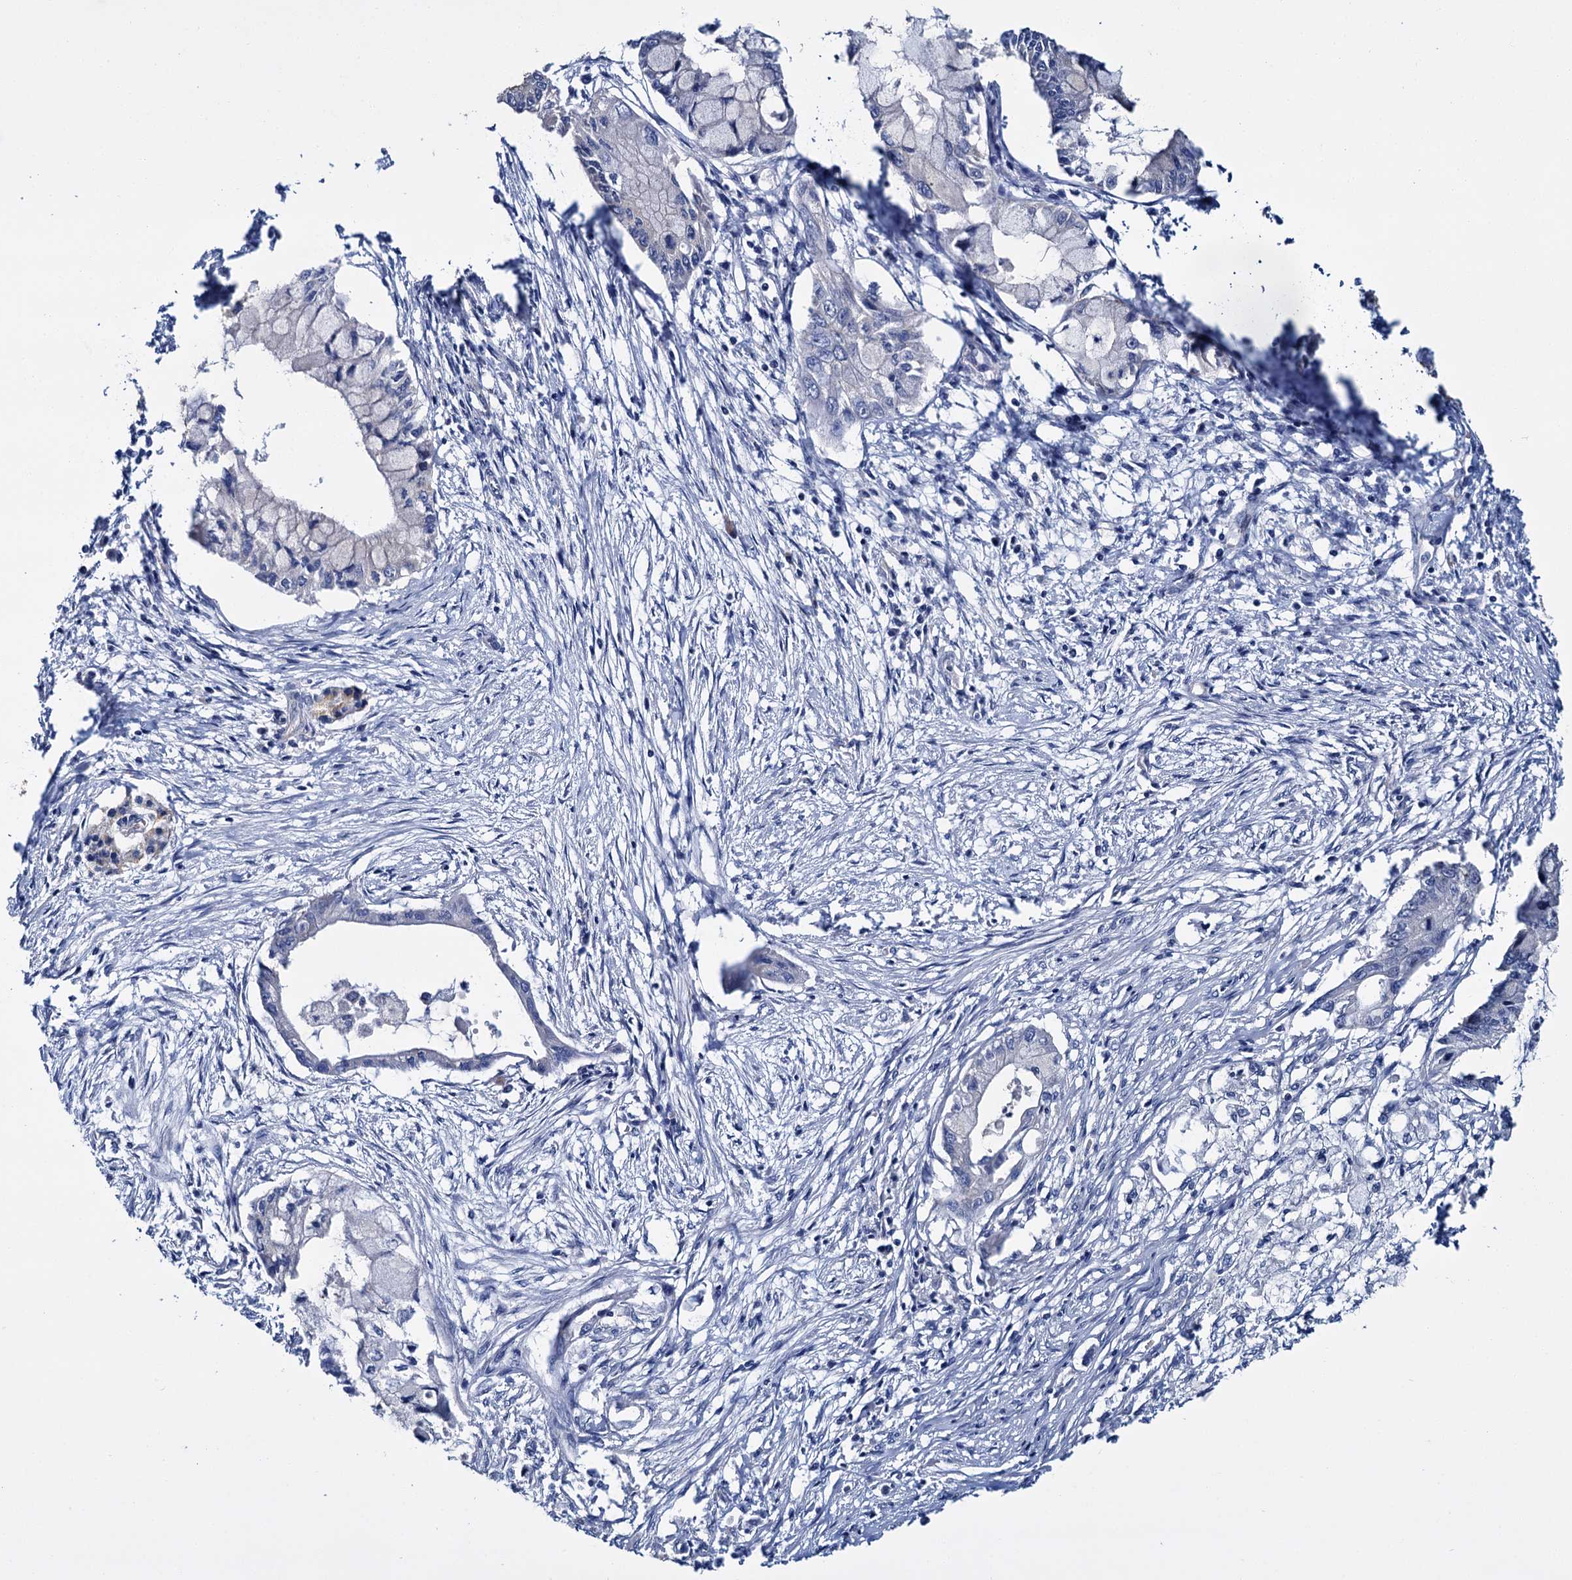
{"staining": {"intensity": "negative", "quantity": "none", "location": "none"}, "tissue": "pancreatic cancer", "cell_type": "Tumor cells", "image_type": "cancer", "snomed": [{"axis": "morphology", "description": "Adenocarcinoma, NOS"}, {"axis": "topography", "description": "Pancreas"}], "caption": "Protein analysis of adenocarcinoma (pancreatic) reveals no significant positivity in tumor cells.", "gene": "CEP295", "patient": {"sex": "male", "age": 48}}